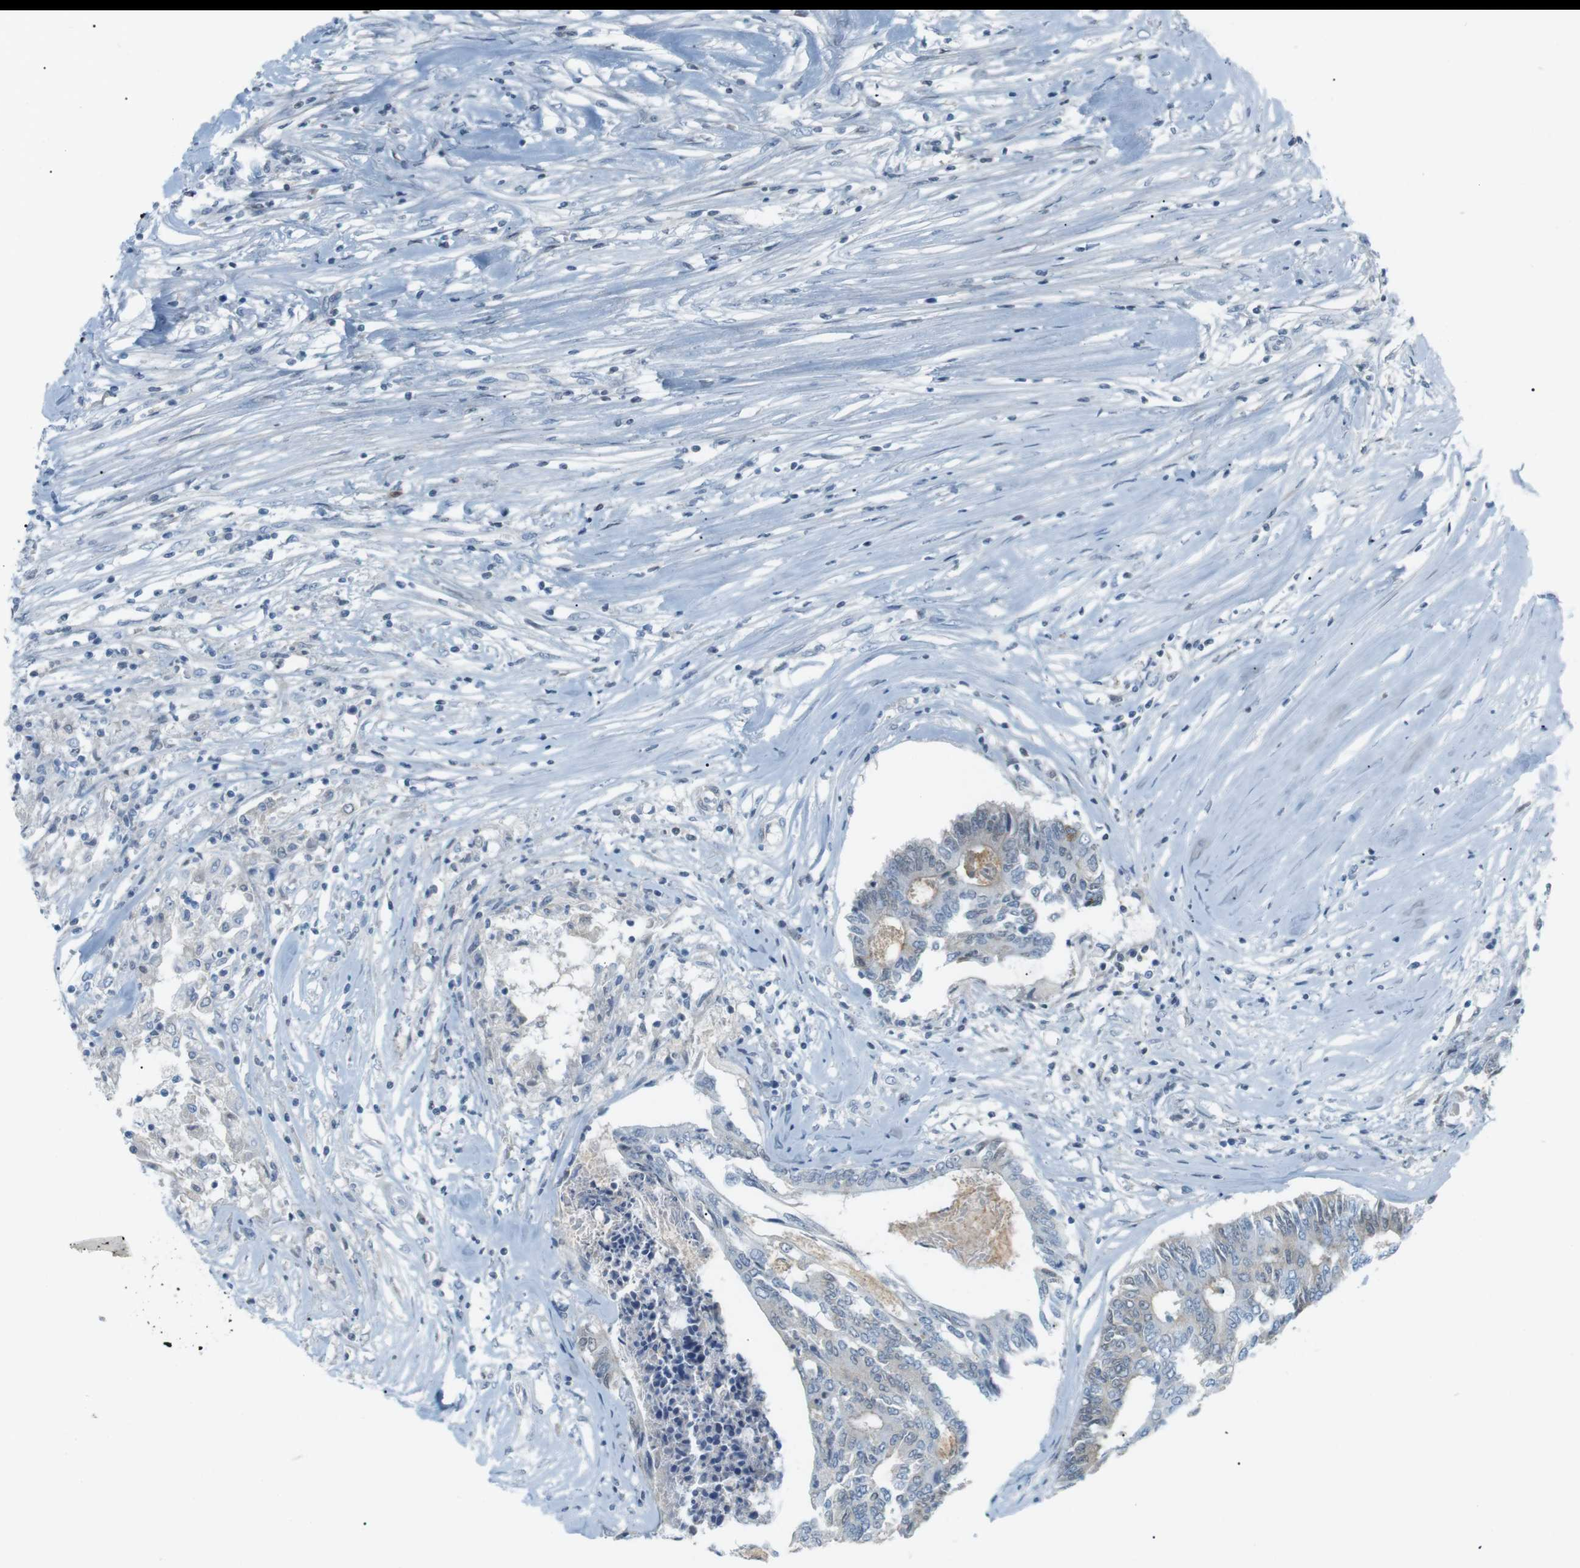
{"staining": {"intensity": "negative", "quantity": "none", "location": "none"}, "tissue": "colorectal cancer", "cell_type": "Tumor cells", "image_type": "cancer", "snomed": [{"axis": "morphology", "description": "Adenocarcinoma, NOS"}, {"axis": "topography", "description": "Rectum"}], "caption": "Micrograph shows no protein staining in tumor cells of colorectal cancer (adenocarcinoma) tissue.", "gene": "AZGP1", "patient": {"sex": "male", "age": 63}}